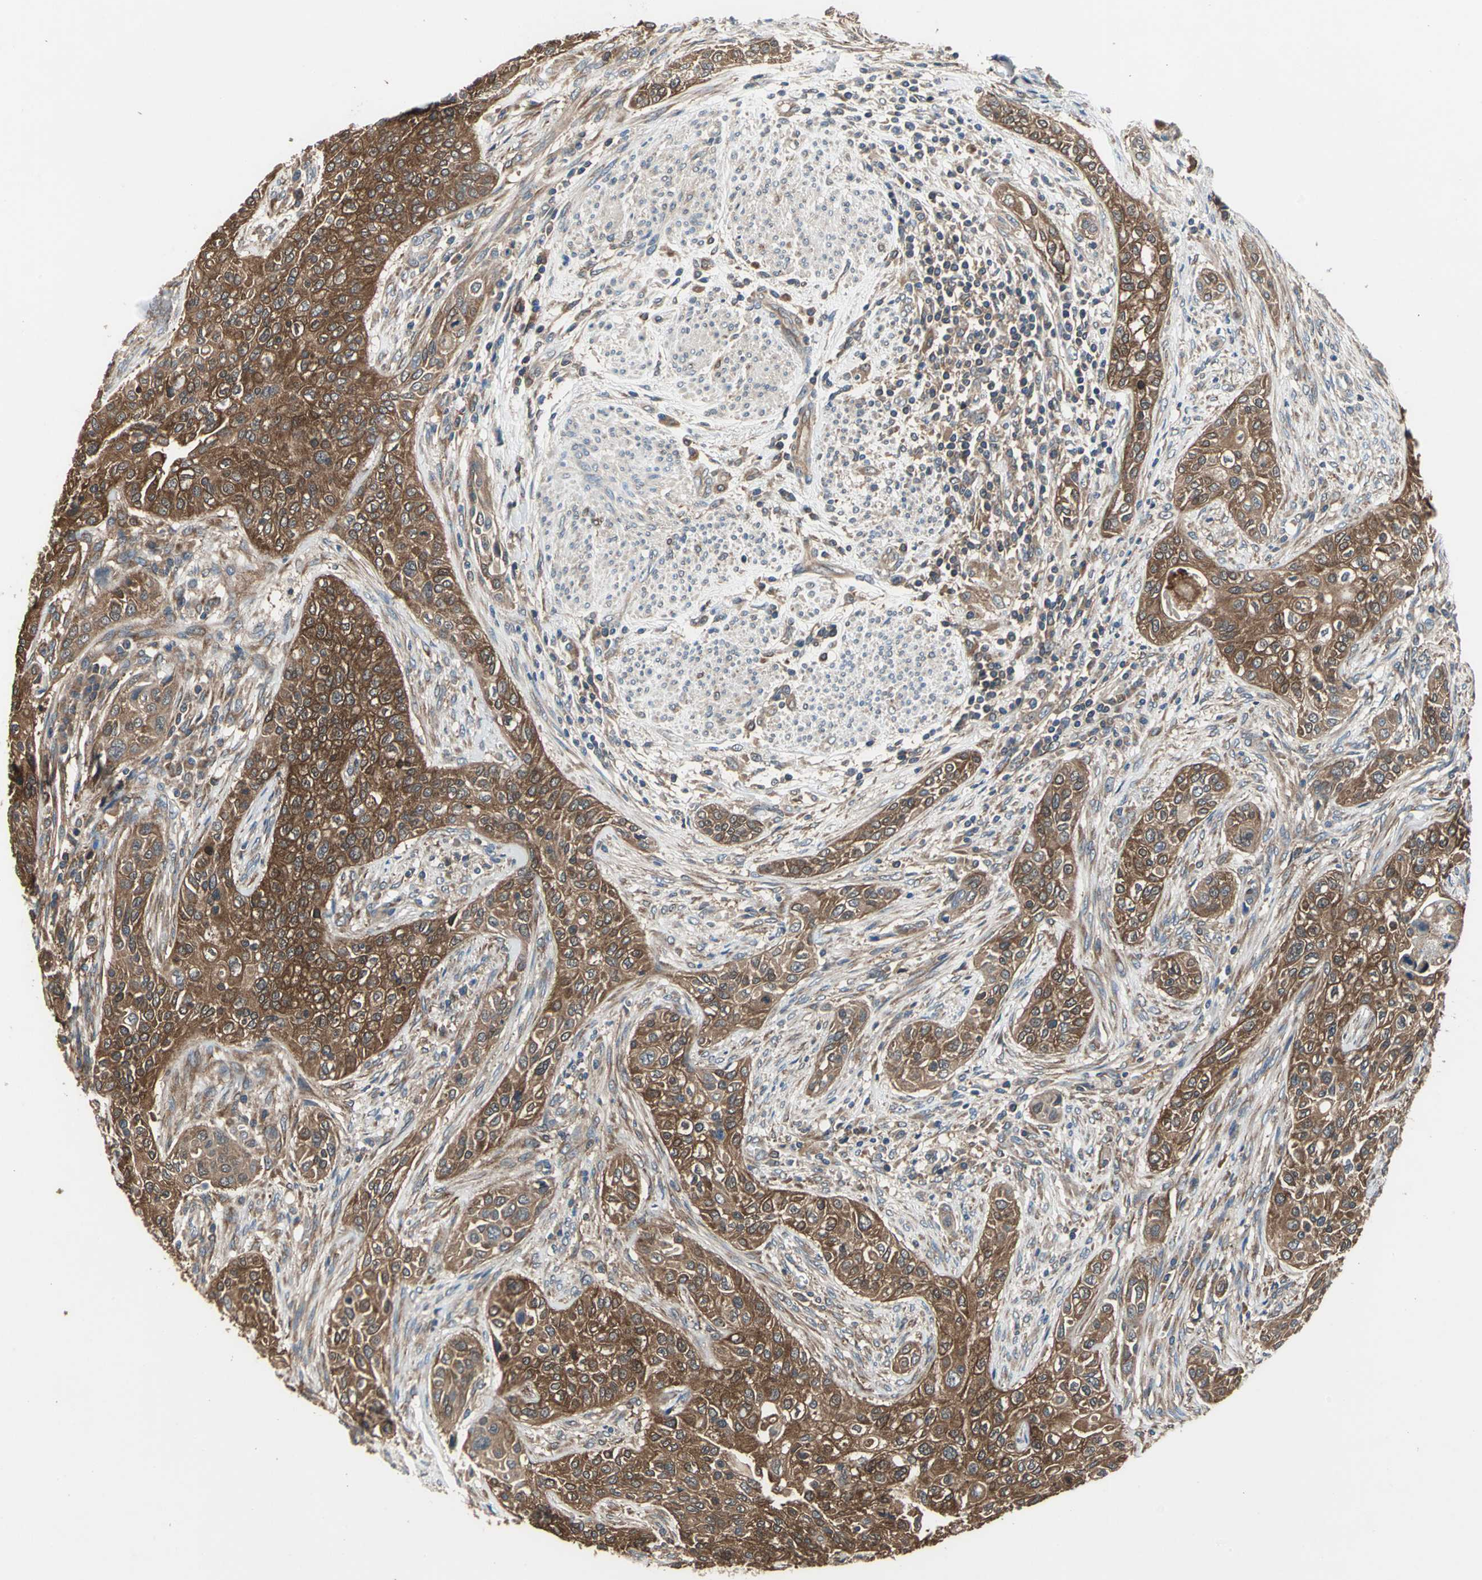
{"staining": {"intensity": "strong", "quantity": ">75%", "location": "cytoplasmic/membranous"}, "tissue": "urothelial cancer", "cell_type": "Tumor cells", "image_type": "cancer", "snomed": [{"axis": "morphology", "description": "Urothelial carcinoma, High grade"}, {"axis": "topography", "description": "Urinary bladder"}], "caption": "Protein analysis of high-grade urothelial carcinoma tissue exhibits strong cytoplasmic/membranous staining in approximately >75% of tumor cells.", "gene": "CAPN1", "patient": {"sex": "male", "age": 74}}